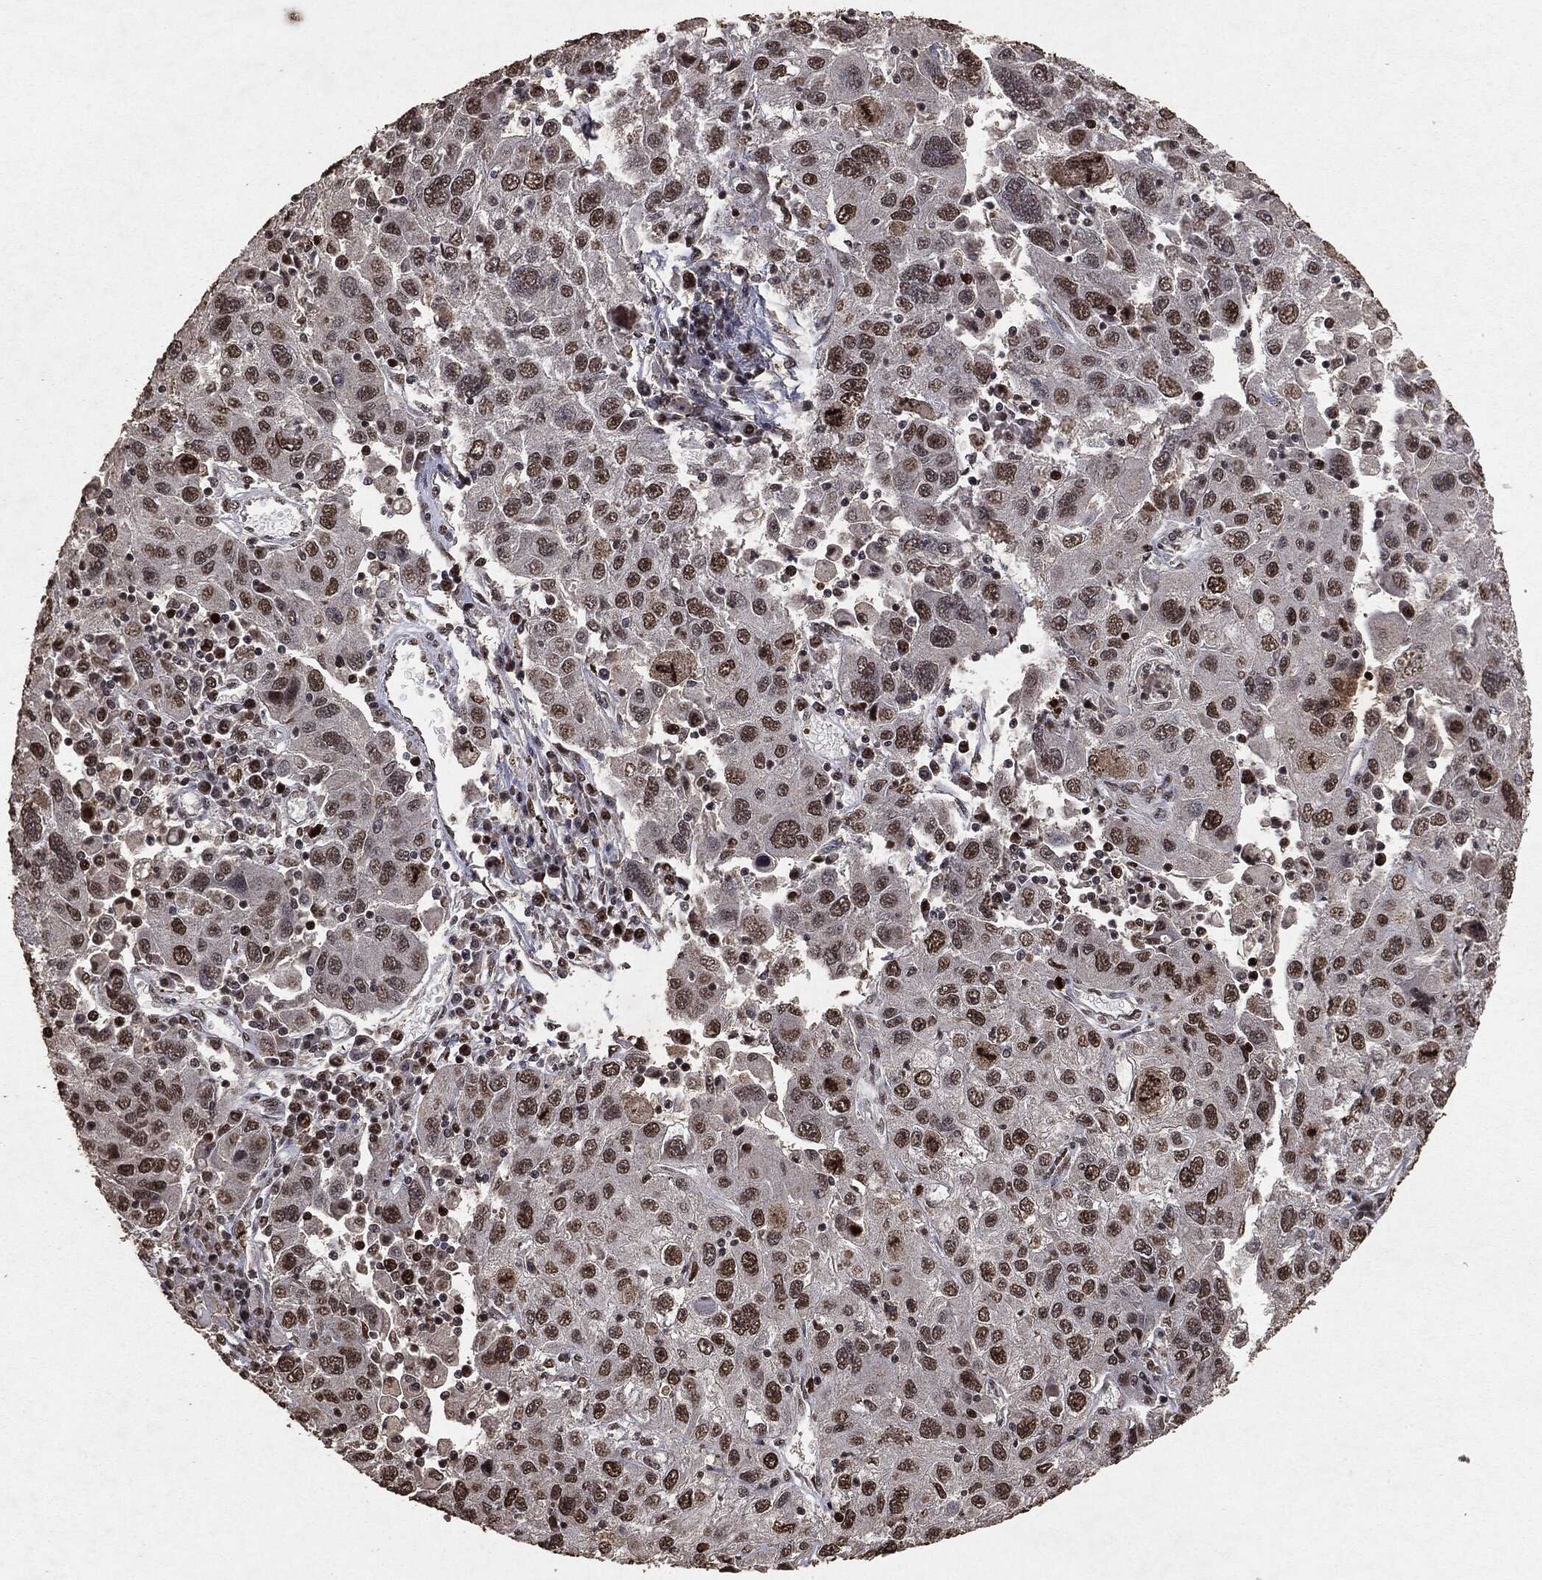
{"staining": {"intensity": "moderate", "quantity": "25%-75%", "location": "nuclear"}, "tissue": "stomach cancer", "cell_type": "Tumor cells", "image_type": "cancer", "snomed": [{"axis": "morphology", "description": "Adenocarcinoma, NOS"}, {"axis": "topography", "description": "Stomach"}], "caption": "IHC photomicrograph of human adenocarcinoma (stomach) stained for a protein (brown), which demonstrates medium levels of moderate nuclear staining in approximately 25%-75% of tumor cells.", "gene": "RAD18", "patient": {"sex": "male", "age": 56}}